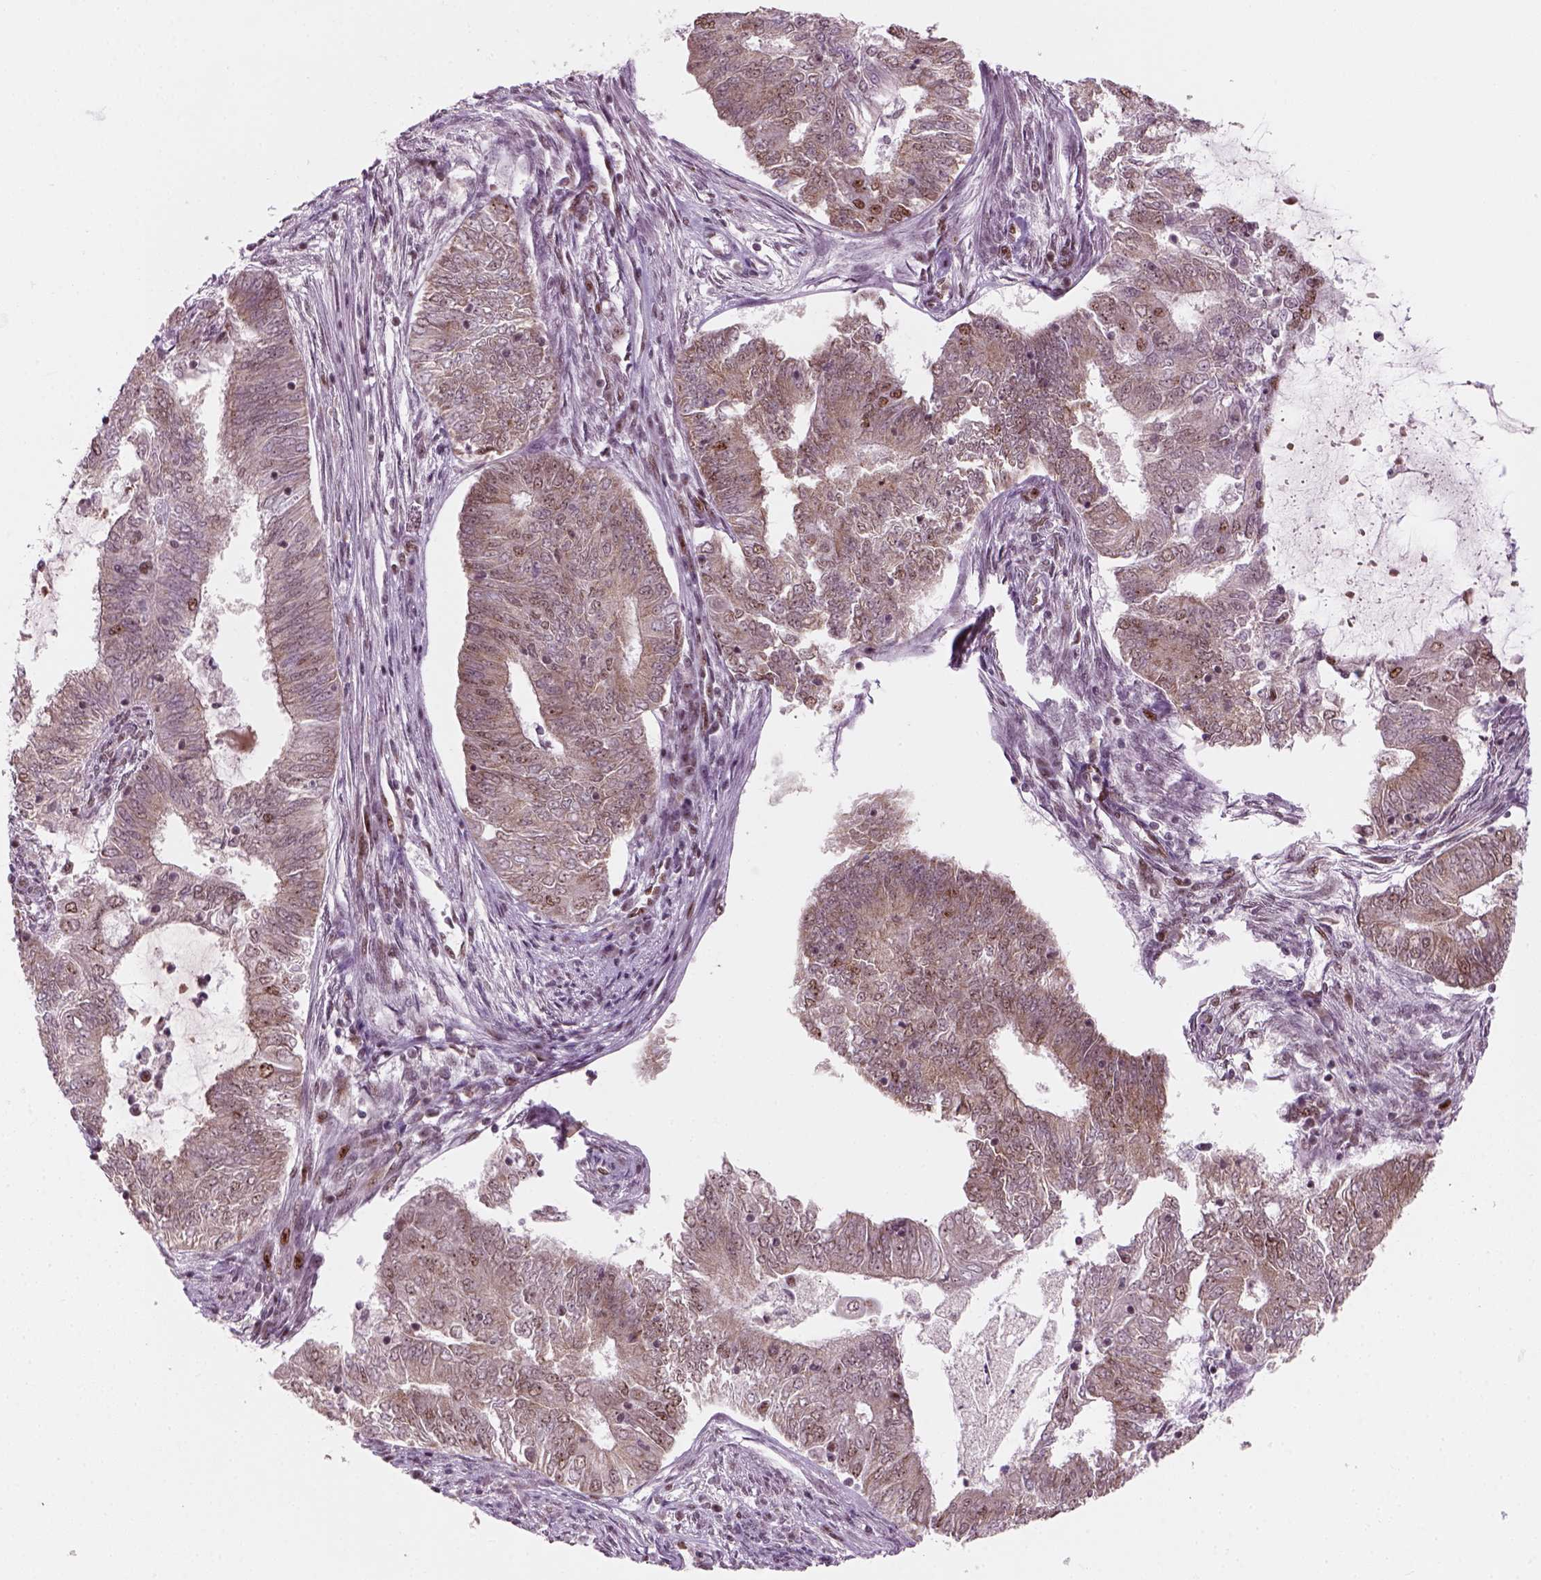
{"staining": {"intensity": "moderate", "quantity": "25%-75%", "location": "nuclear"}, "tissue": "endometrial cancer", "cell_type": "Tumor cells", "image_type": "cancer", "snomed": [{"axis": "morphology", "description": "Adenocarcinoma, NOS"}, {"axis": "topography", "description": "Endometrium"}], "caption": "This micrograph exhibits IHC staining of adenocarcinoma (endometrial), with medium moderate nuclear expression in about 25%-75% of tumor cells.", "gene": "GTF2F1", "patient": {"sex": "female", "age": 62}}